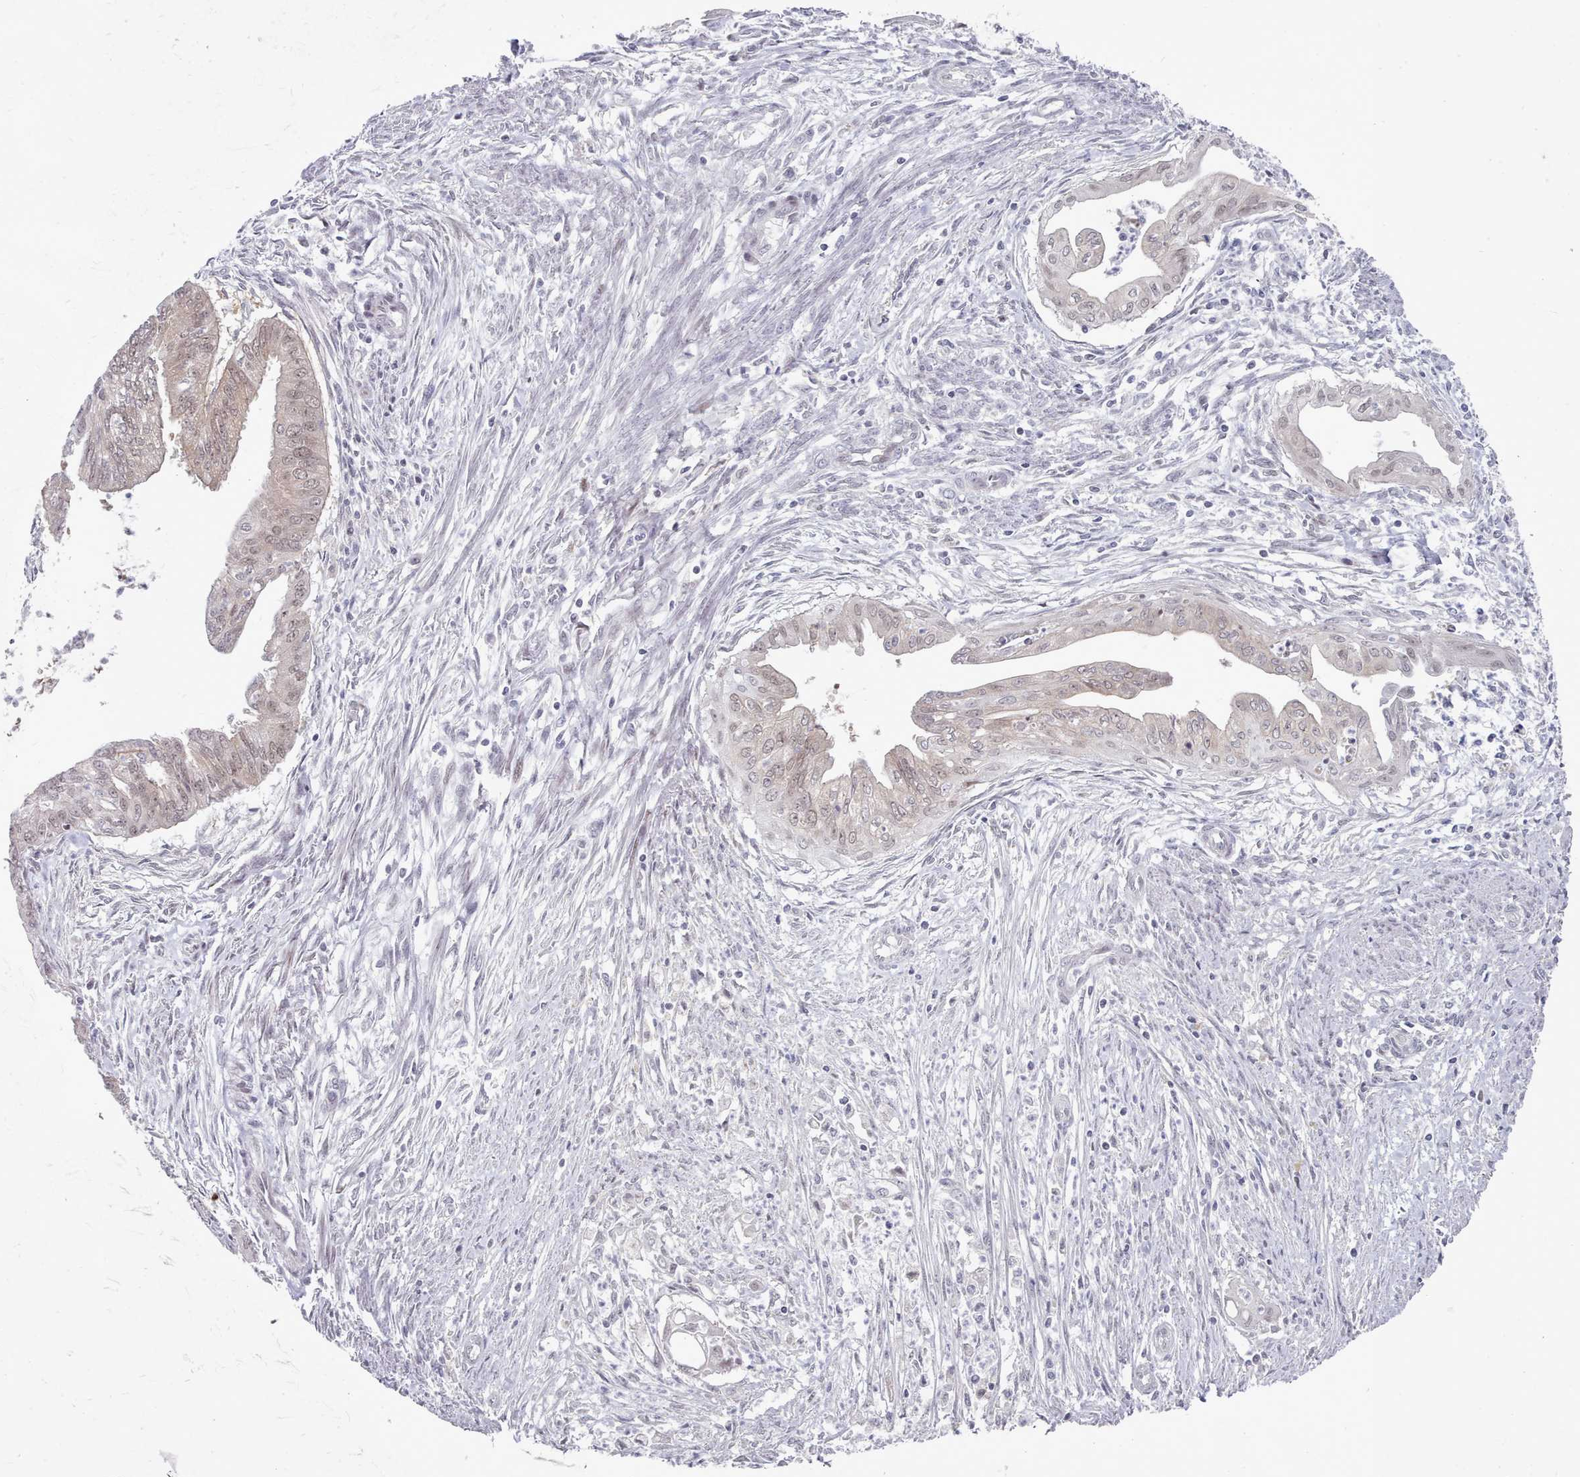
{"staining": {"intensity": "weak", "quantity": "25%-75%", "location": "nuclear"}, "tissue": "endometrial cancer", "cell_type": "Tumor cells", "image_type": "cancer", "snomed": [{"axis": "morphology", "description": "Adenocarcinoma, NOS"}, {"axis": "topography", "description": "Endometrium"}], "caption": "Adenocarcinoma (endometrial) tissue exhibits weak nuclear positivity in approximately 25%-75% of tumor cells, visualized by immunohistochemistry.", "gene": "GINS1", "patient": {"sex": "female", "age": 73}}